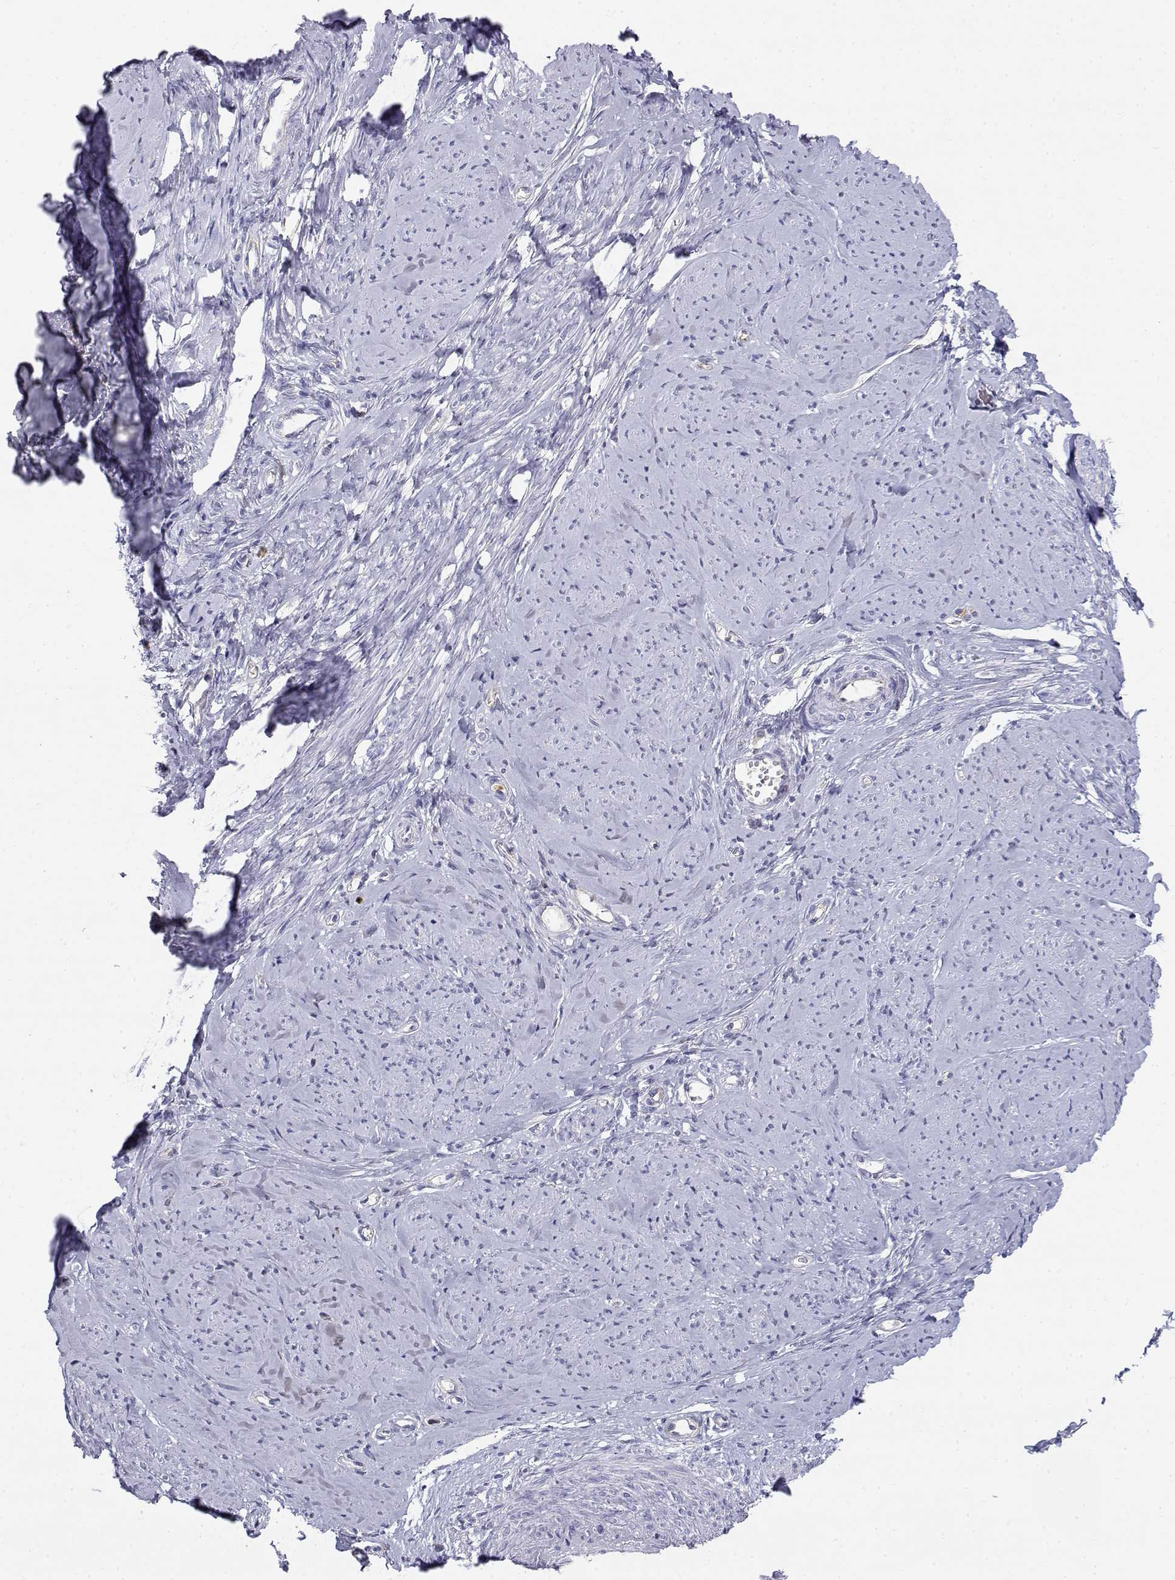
{"staining": {"intensity": "negative", "quantity": "none", "location": "none"}, "tissue": "smooth muscle", "cell_type": "Smooth muscle cells", "image_type": "normal", "snomed": [{"axis": "morphology", "description": "Normal tissue, NOS"}, {"axis": "topography", "description": "Smooth muscle"}], "caption": "High magnification brightfield microscopy of unremarkable smooth muscle stained with DAB (brown) and counterstained with hematoxylin (blue): smooth muscle cells show no significant staining.", "gene": "ADA", "patient": {"sex": "female", "age": 48}}